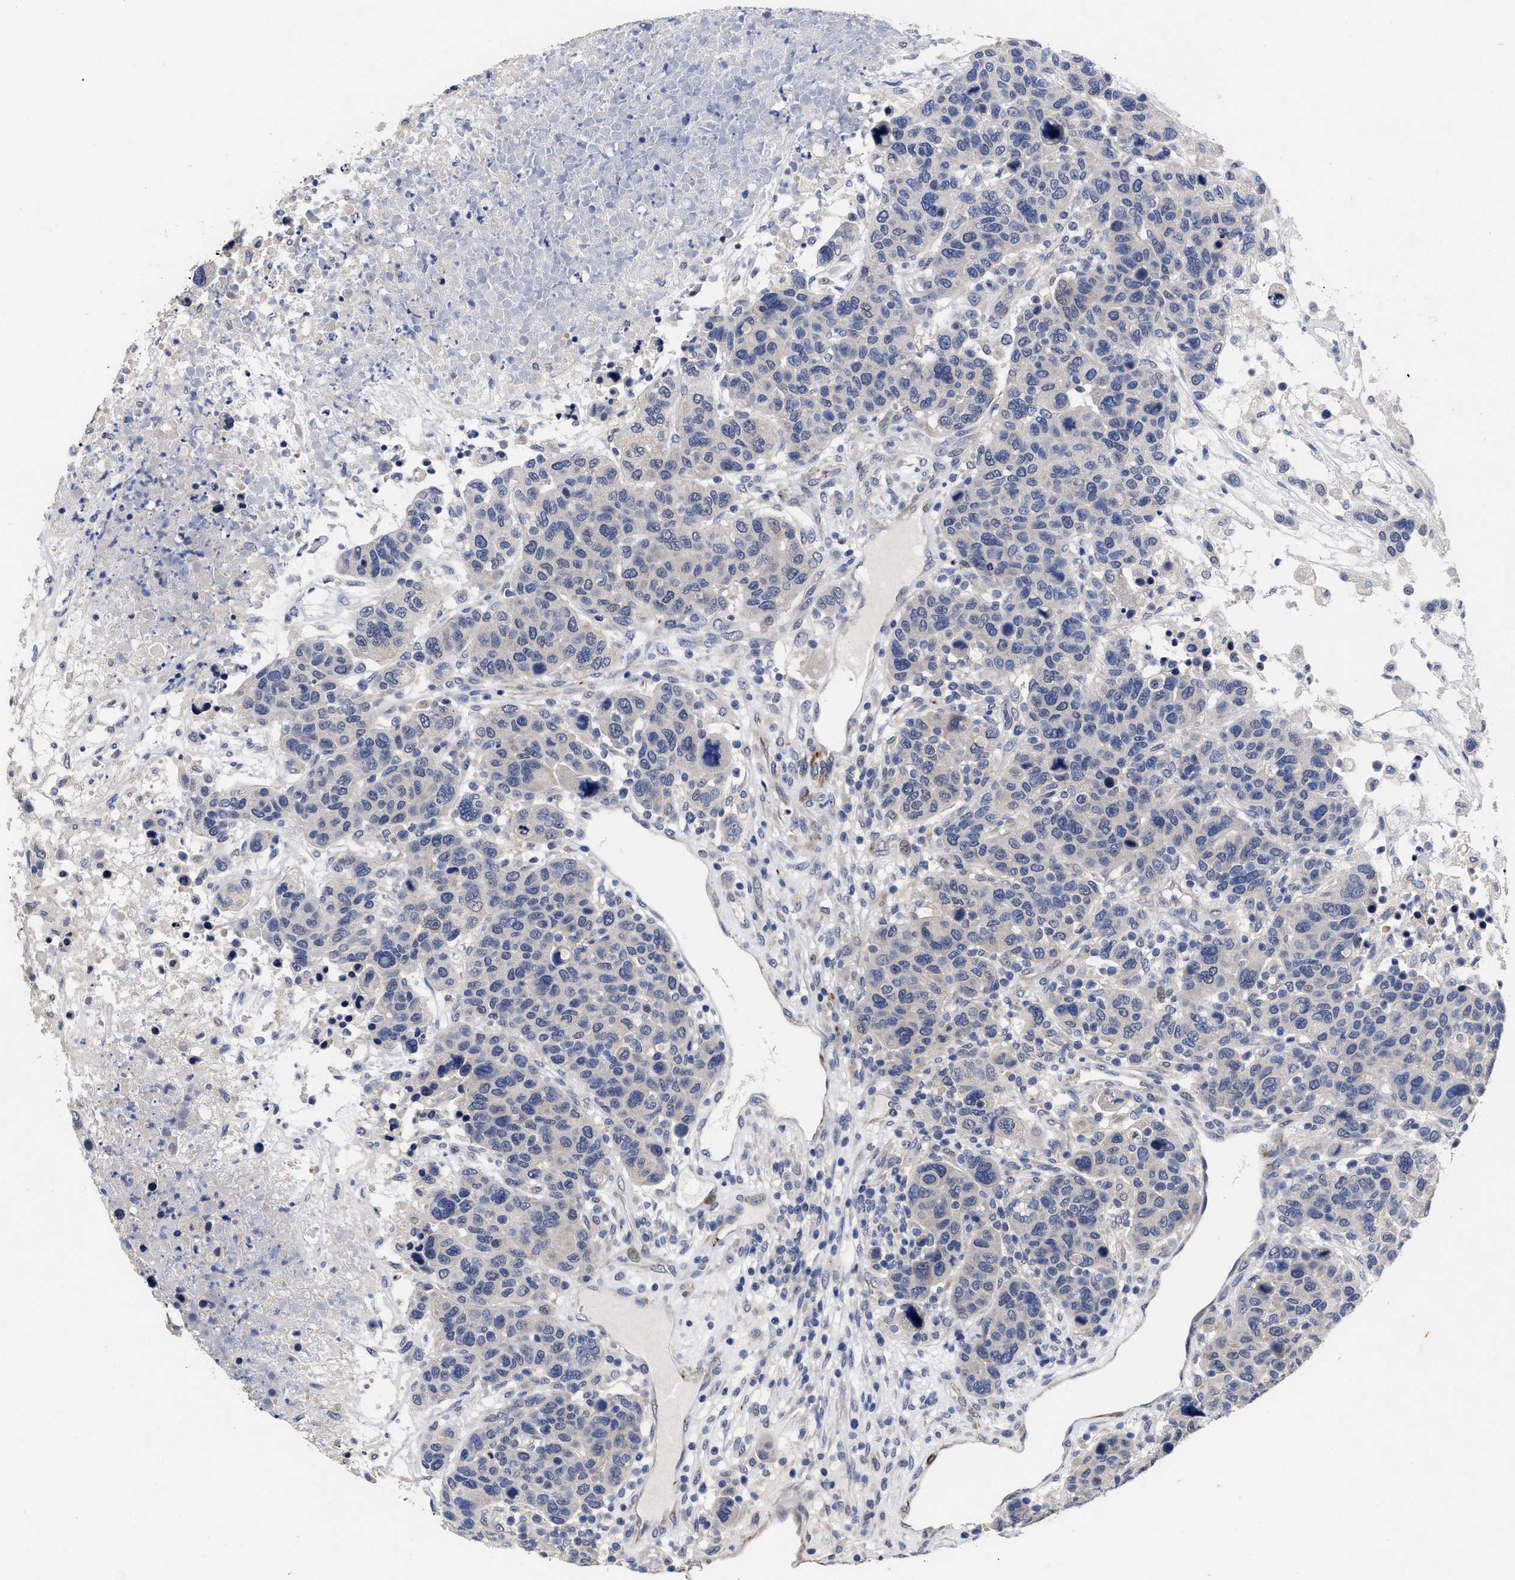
{"staining": {"intensity": "negative", "quantity": "none", "location": "none"}, "tissue": "breast cancer", "cell_type": "Tumor cells", "image_type": "cancer", "snomed": [{"axis": "morphology", "description": "Duct carcinoma"}, {"axis": "topography", "description": "Breast"}], "caption": "Immunohistochemical staining of breast intraductal carcinoma reveals no significant positivity in tumor cells.", "gene": "CCN5", "patient": {"sex": "female", "age": 37}}